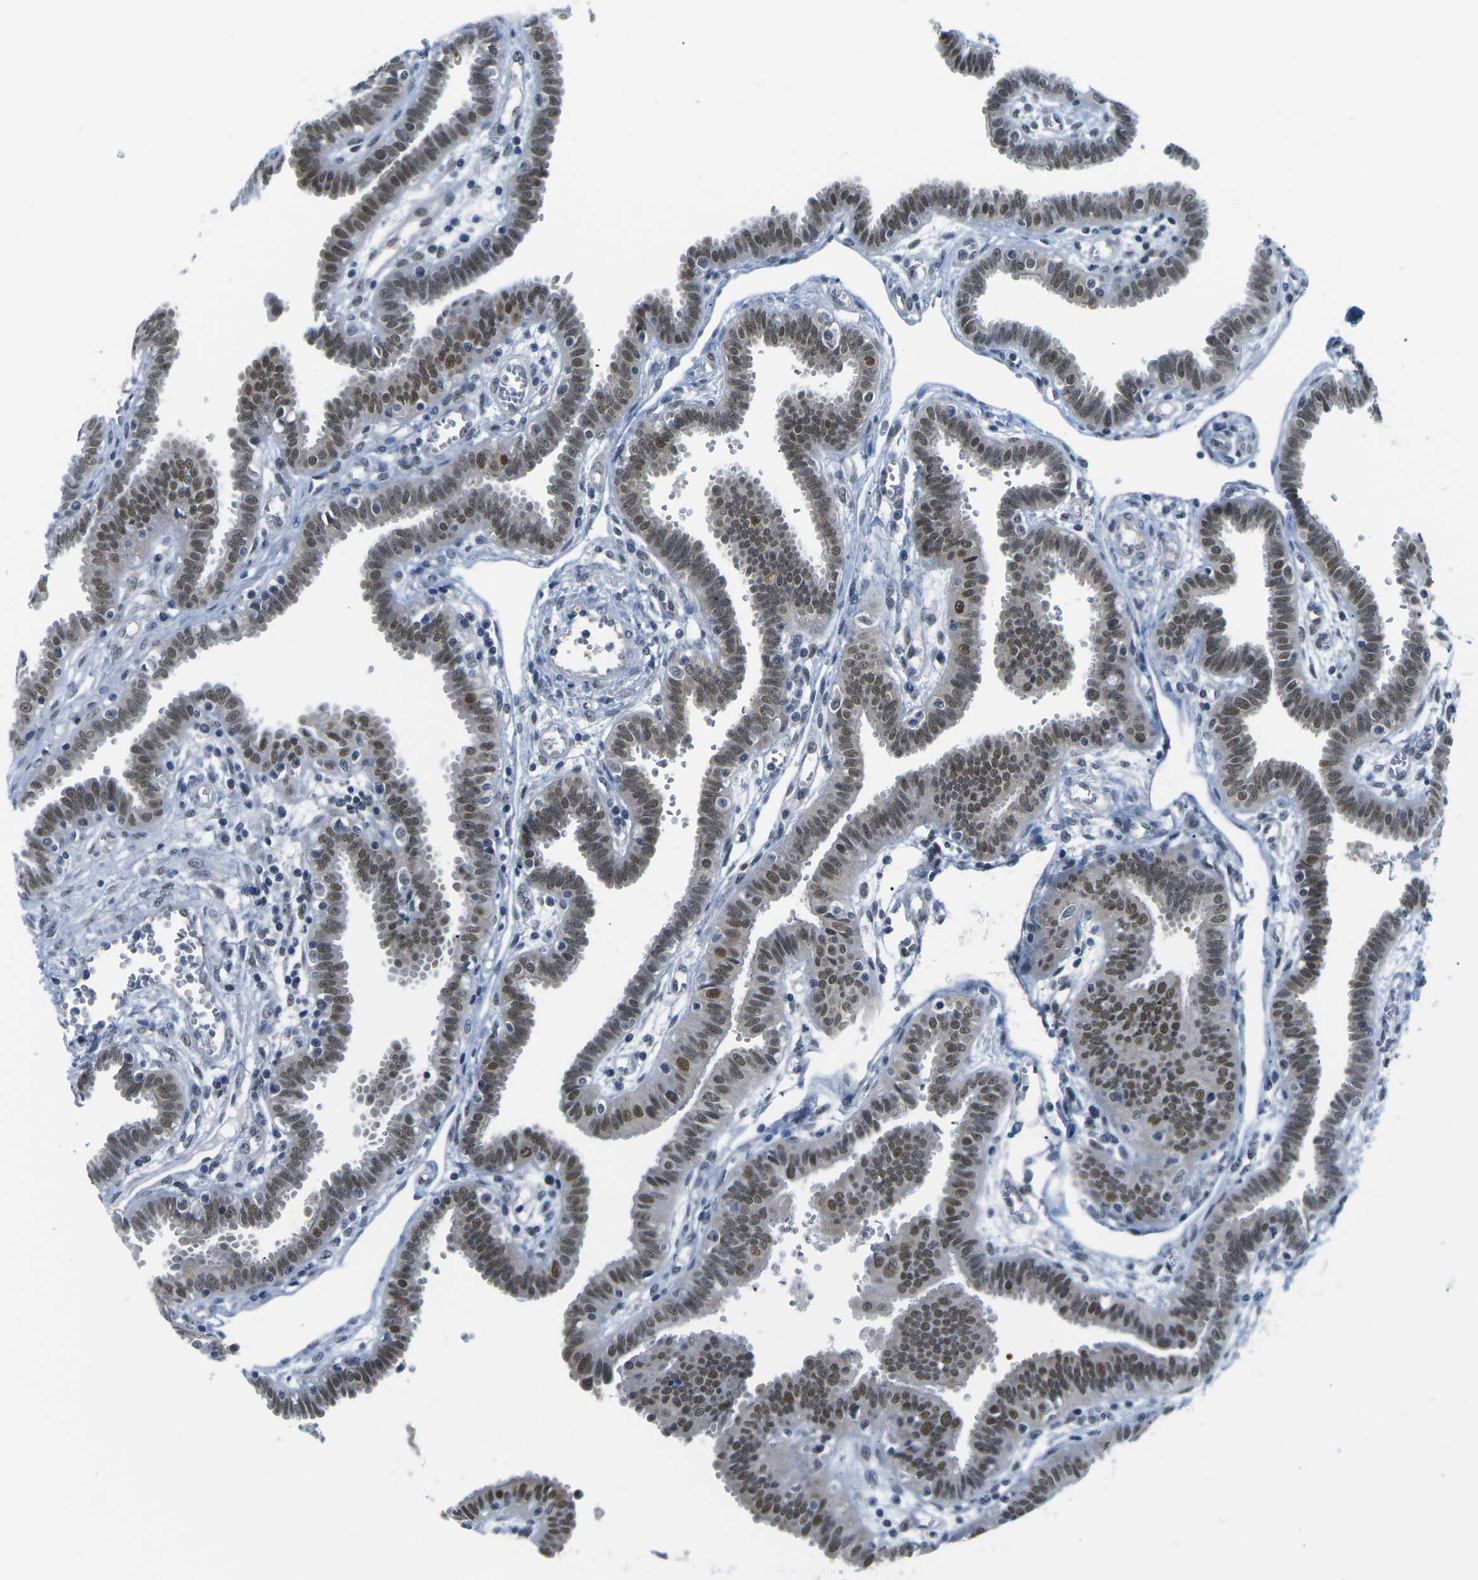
{"staining": {"intensity": "strong", "quantity": ">75%", "location": "cytoplasmic/membranous,nuclear"}, "tissue": "fallopian tube", "cell_type": "Glandular cells", "image_type": "normal", "snomed": [{"axis": "morphology", "description": "Normal tissue, NOS"}, {"axis": "topography", "description": "Fallopian tube"}], "caption": "This photomicrograph demonstrates immunohistochemistry staining of benign fallopian tube, with high strong cytoplasmic/membranous,nuclear positivity in about >75% of glandular cells.", "gene": "UBA7", "patient": {"sex": "female", "age": 32}}